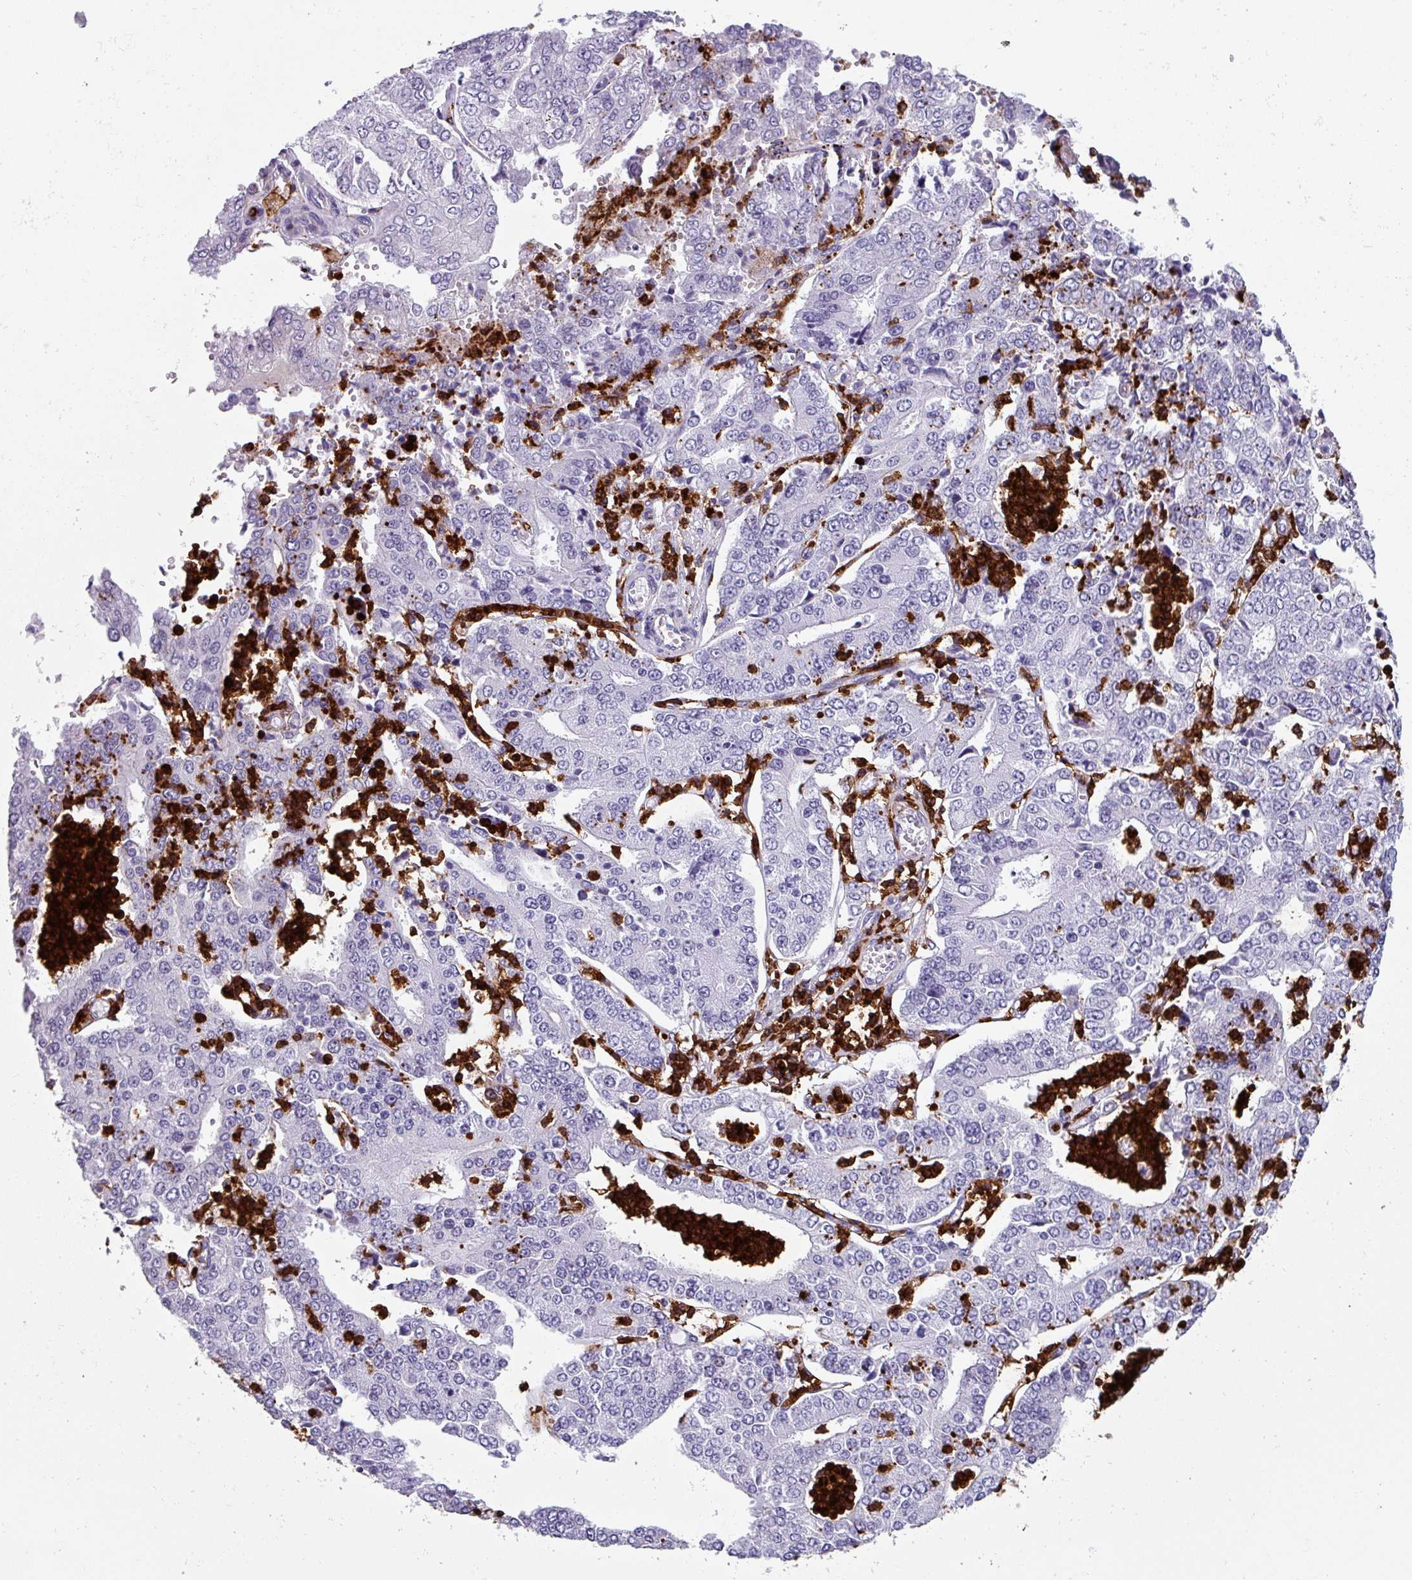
{"staining": {"intensity": "negative", "quantity": "none", "location": "none"}, "tissue": "stomach cancer", "cell_type": "Tumor cells", "image_type": "cancer", "snomed": [{"axis": "morphology", "description": "Adenocarcinoma, NOS"}, {"axis": "topography", "description": "Stomach"}], "caption": "This image is of adenocarcinoma (stomach) stained with IHC to label a protein in brown with the nuclei are counter-stained blue. There is no positivity in tumor cells.", "gene": "EXOSC5", "patient": {"sex": "male", "age": 76}}